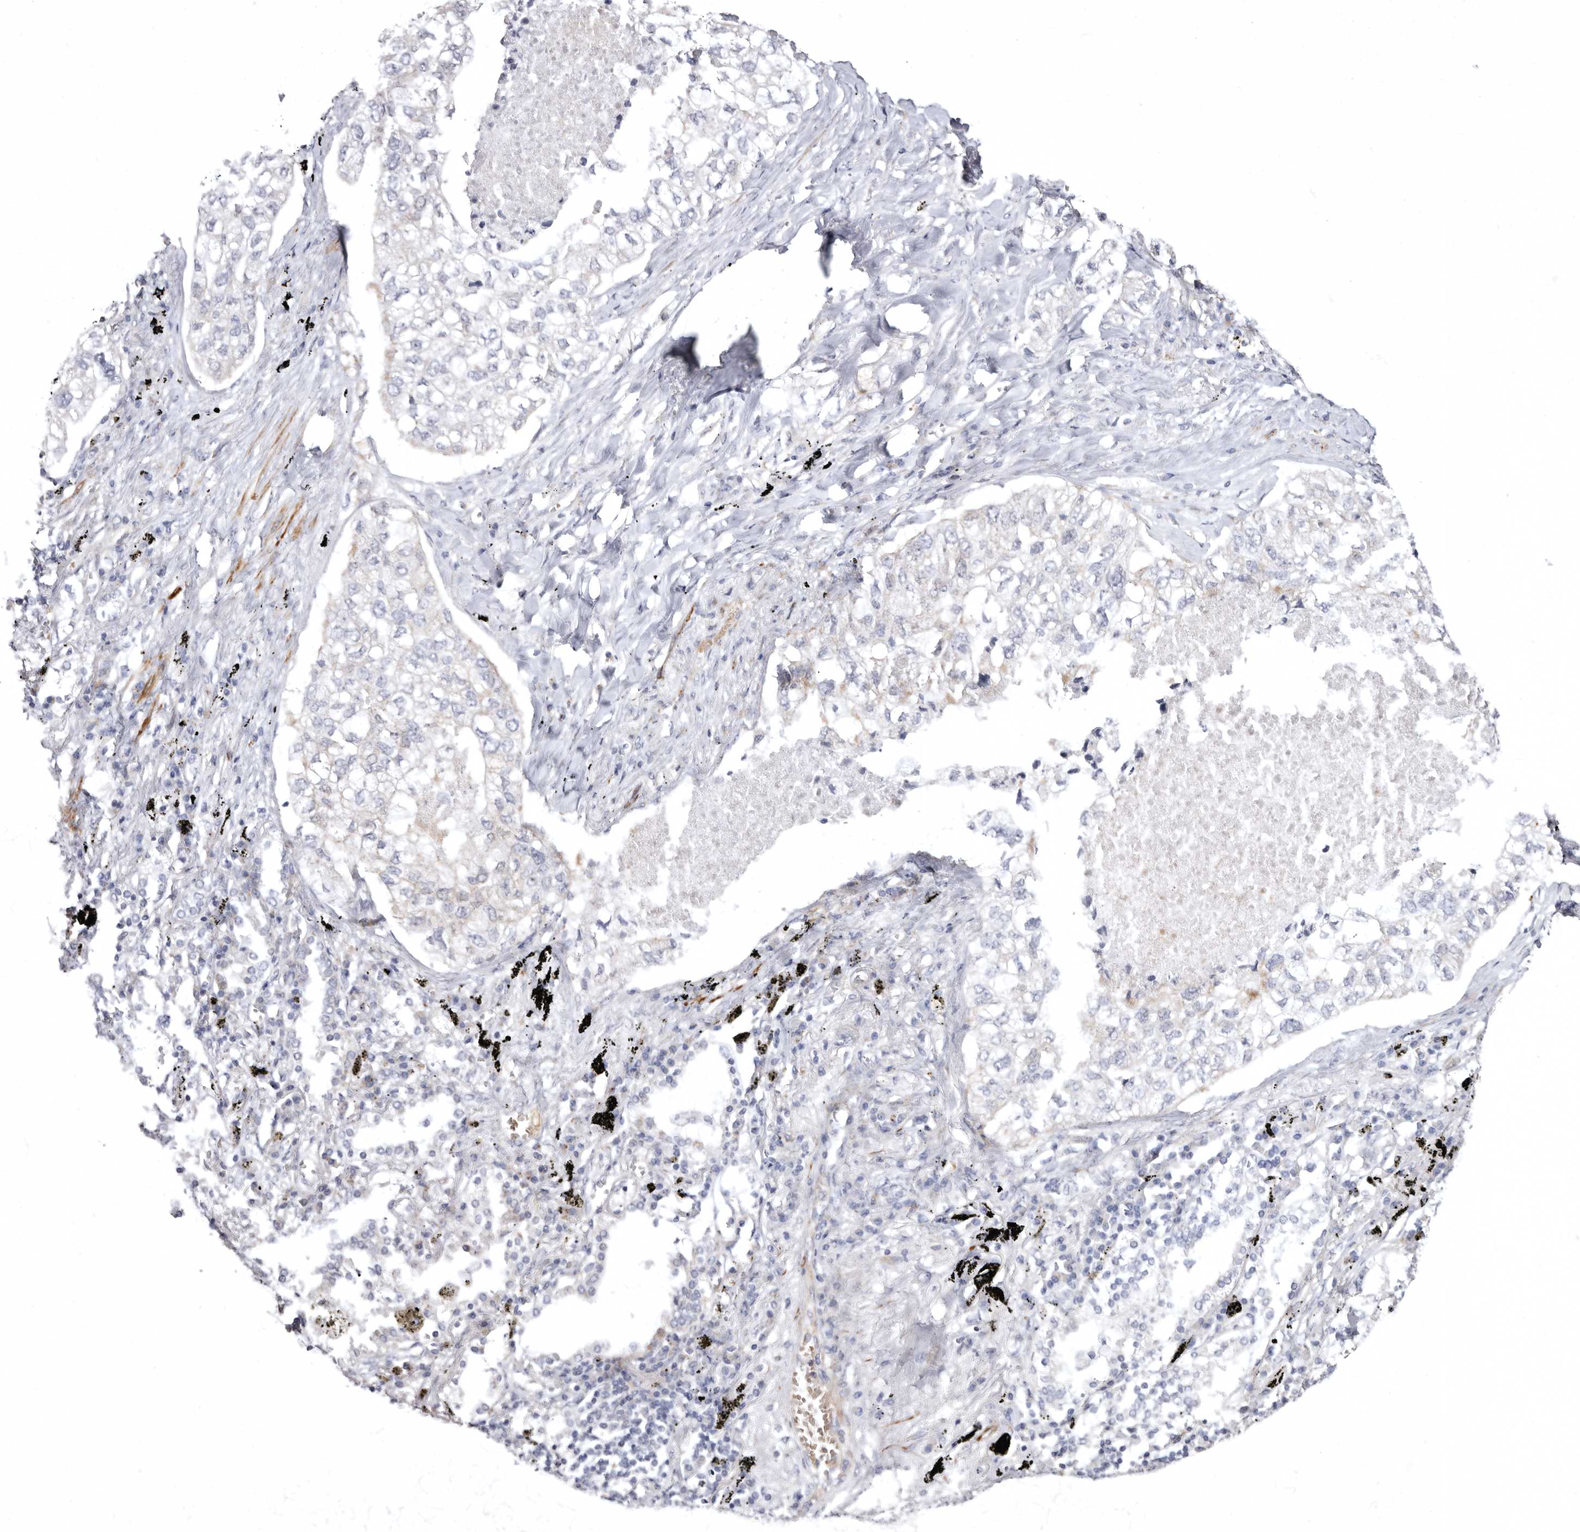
{"staining": {"intensity": "negative", "quantity": "none", "location": "none"}, "tissue": "lung cancer", "cell_type": "Tumor cells", "image_type": "cancer", "snomed": [{"axis": "morphology", "description": "Adenocarcinoma, NOS"}, {"axis": "topography", "description": "Lung"}], "caption": "An IHC histopathology image of lung cancer (adenocarcinoma) is shown. There is no staining in tumor cells of lung cancer (adenocarcinoma).", "gene": "AIDA", "patient": {"sex": "male", "age": 65}}